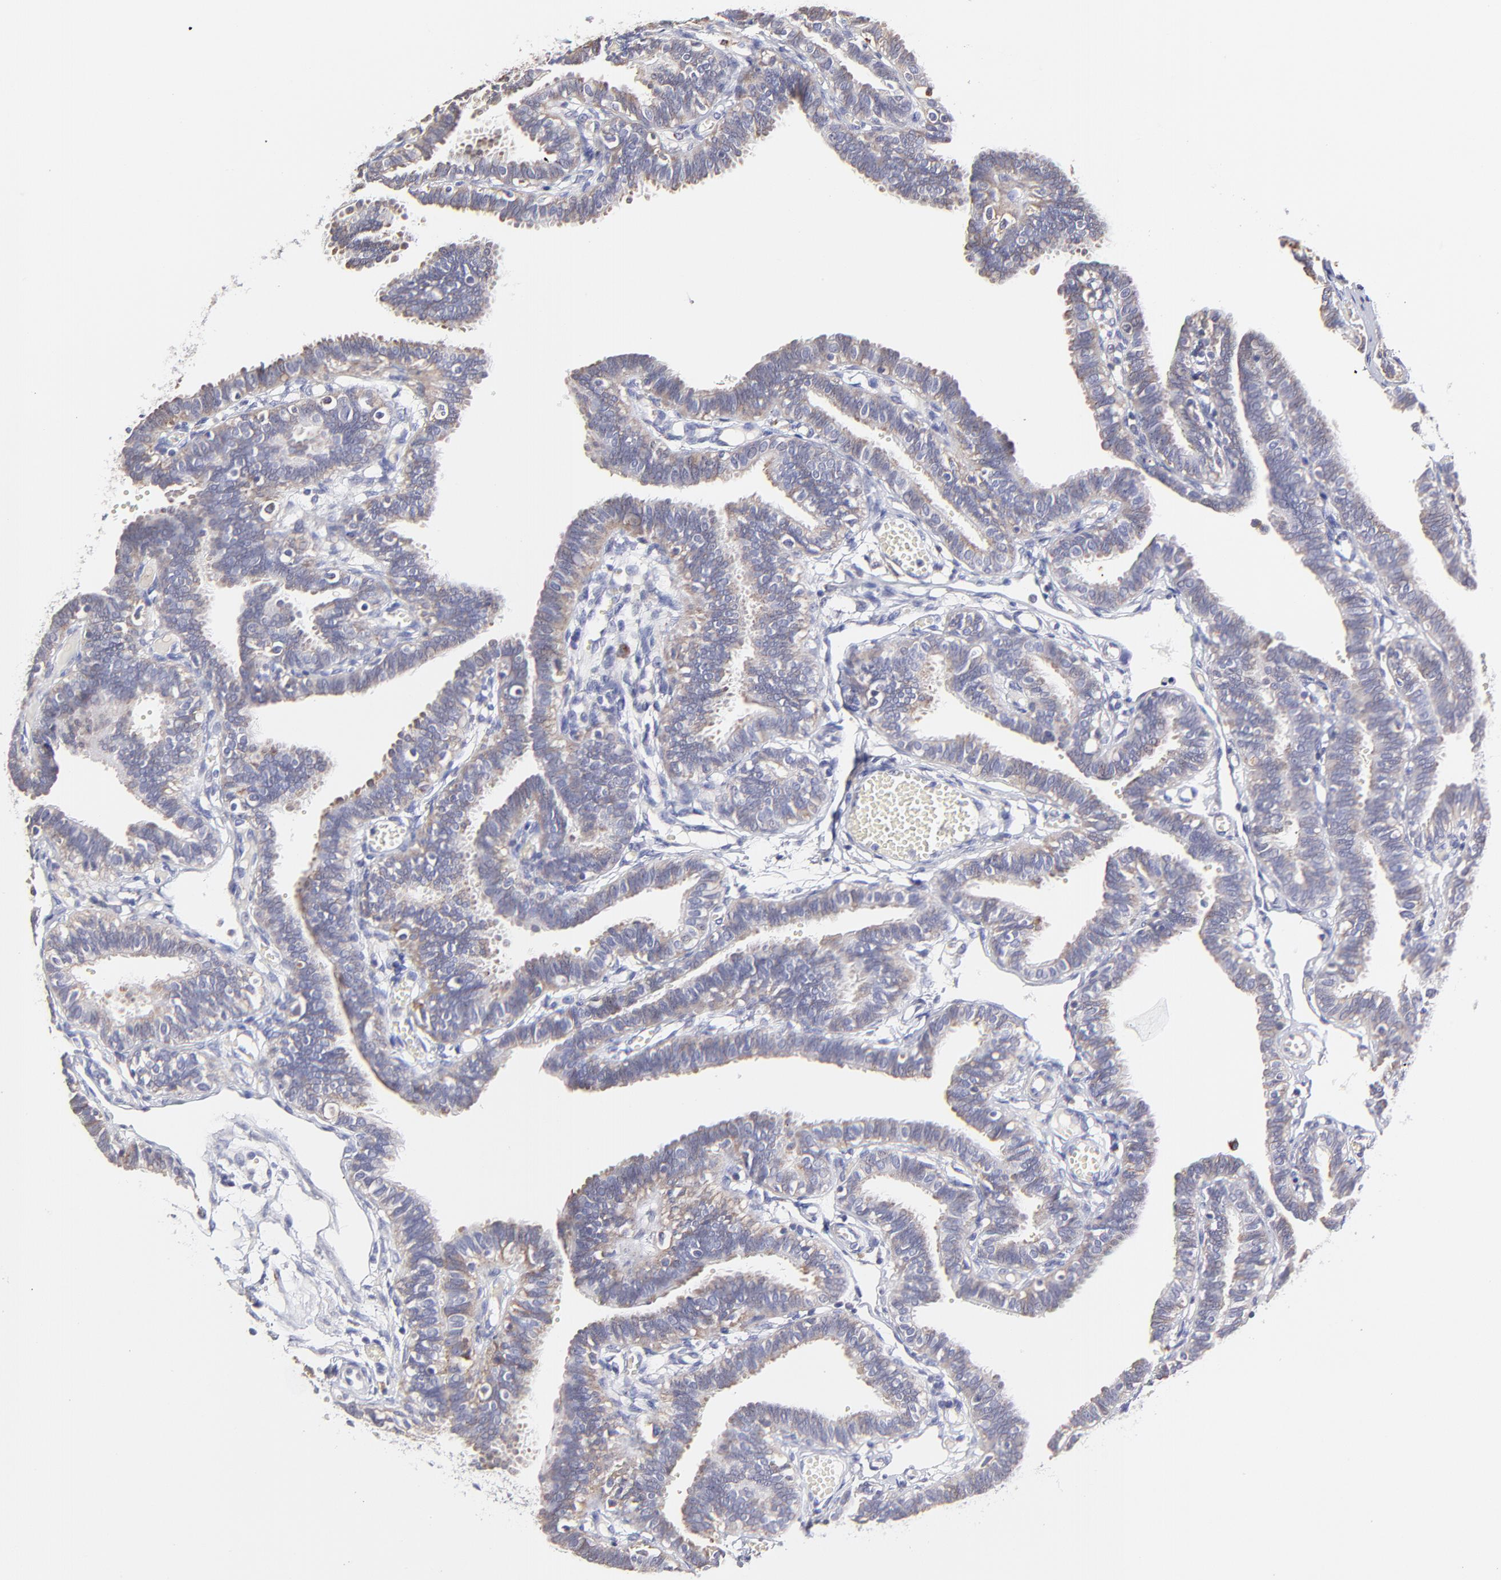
{"staining": {"intensity": "weak", "quantity": ">75%", "location": "cytoplasmic/membranous"}, "tissue": "fallopian tube", "cell_type": "Glandular cells", "image_type": "normal", "snomed": [{"axis": "morphology", "description": "Normal tissue, NOS"}, {"axis": "topography", "description": "Fallopian tube"}], "caption": "IHC image of benign fallopian tube stained for a protein (brown), which demonstrates low levels of weak cytoplasmic/membranous positivity in approximately >75% of glandular cells.", "gene": "GCSAM", "patient": {"sex": "female", "age": 29}}